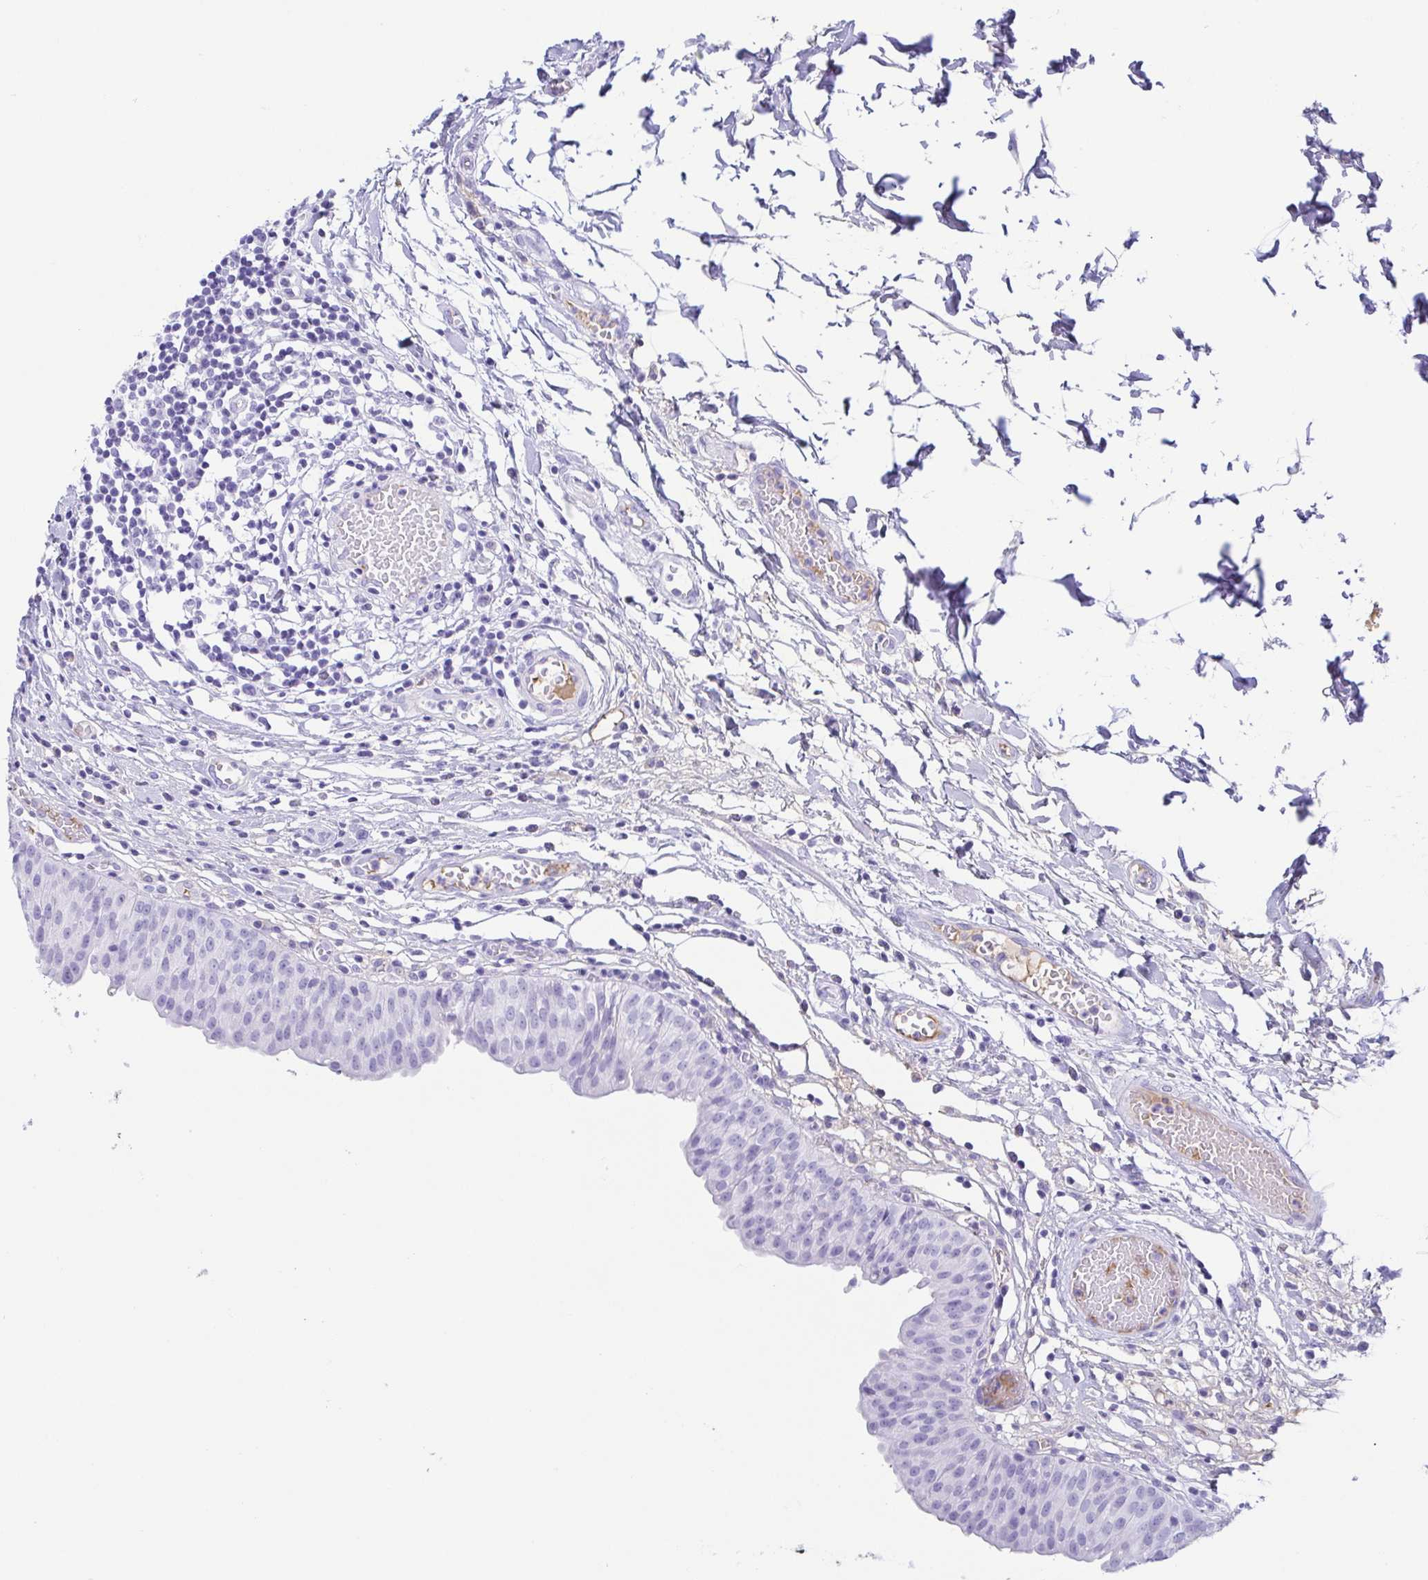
{"staining": {"intensity": "negative", "quantity": "none", "location": "none"}, "tissue": "urinary bladder", "cell_type": "Urothelial cells", "image_type": "normal", "snomed": [{"axis": "morphology", "description": "Normal tissue, NOS"}, {"axis": "topography", "description": "Urinary bladder"}], "caption": "This is an immunohistochemistry (IHC) photomicrograph of benign human urinary bladder. There is no staining in urothelial cells.", "gene": "GKN1", "patient": {"sex": "male", "age": 64}}